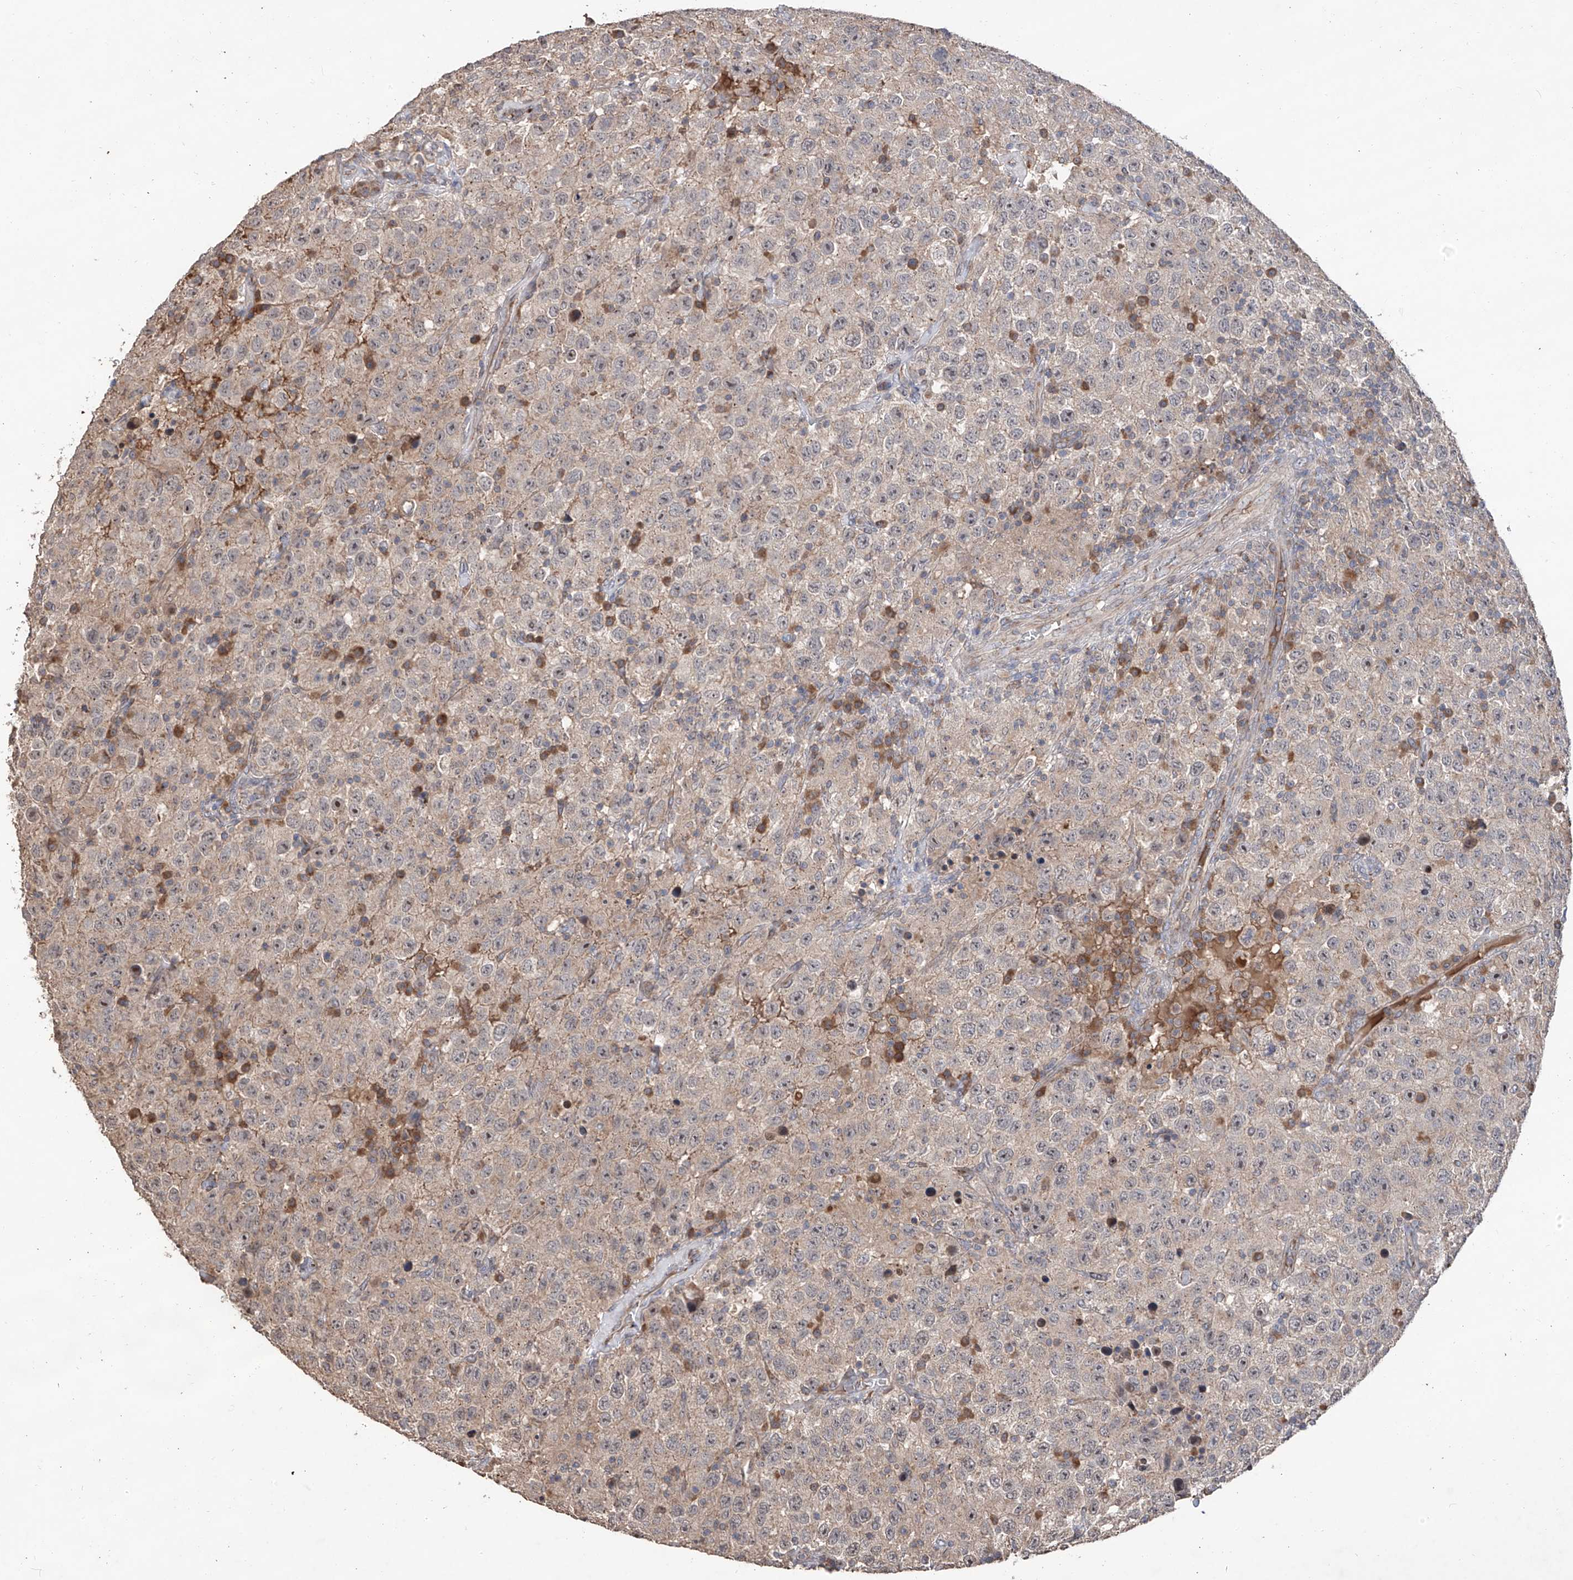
{"staining": {"intensity": "negative", "quantity": "none", "location": "none"}, "tissue": "testis cancer", "cell_type": "Tumor cells", "image_type": "cancer", "snomed": [{"axis": "morphology", "description": "Seminoma, NOS"}, {"axis": "topography", "description": "Testis"}], "caption": "A photomicrograph of testis seminoma stained for a protein reveals no brown staining in tumor cells.", "gene": "EDN1", "patient": {"sex": "male", "age": 41}}